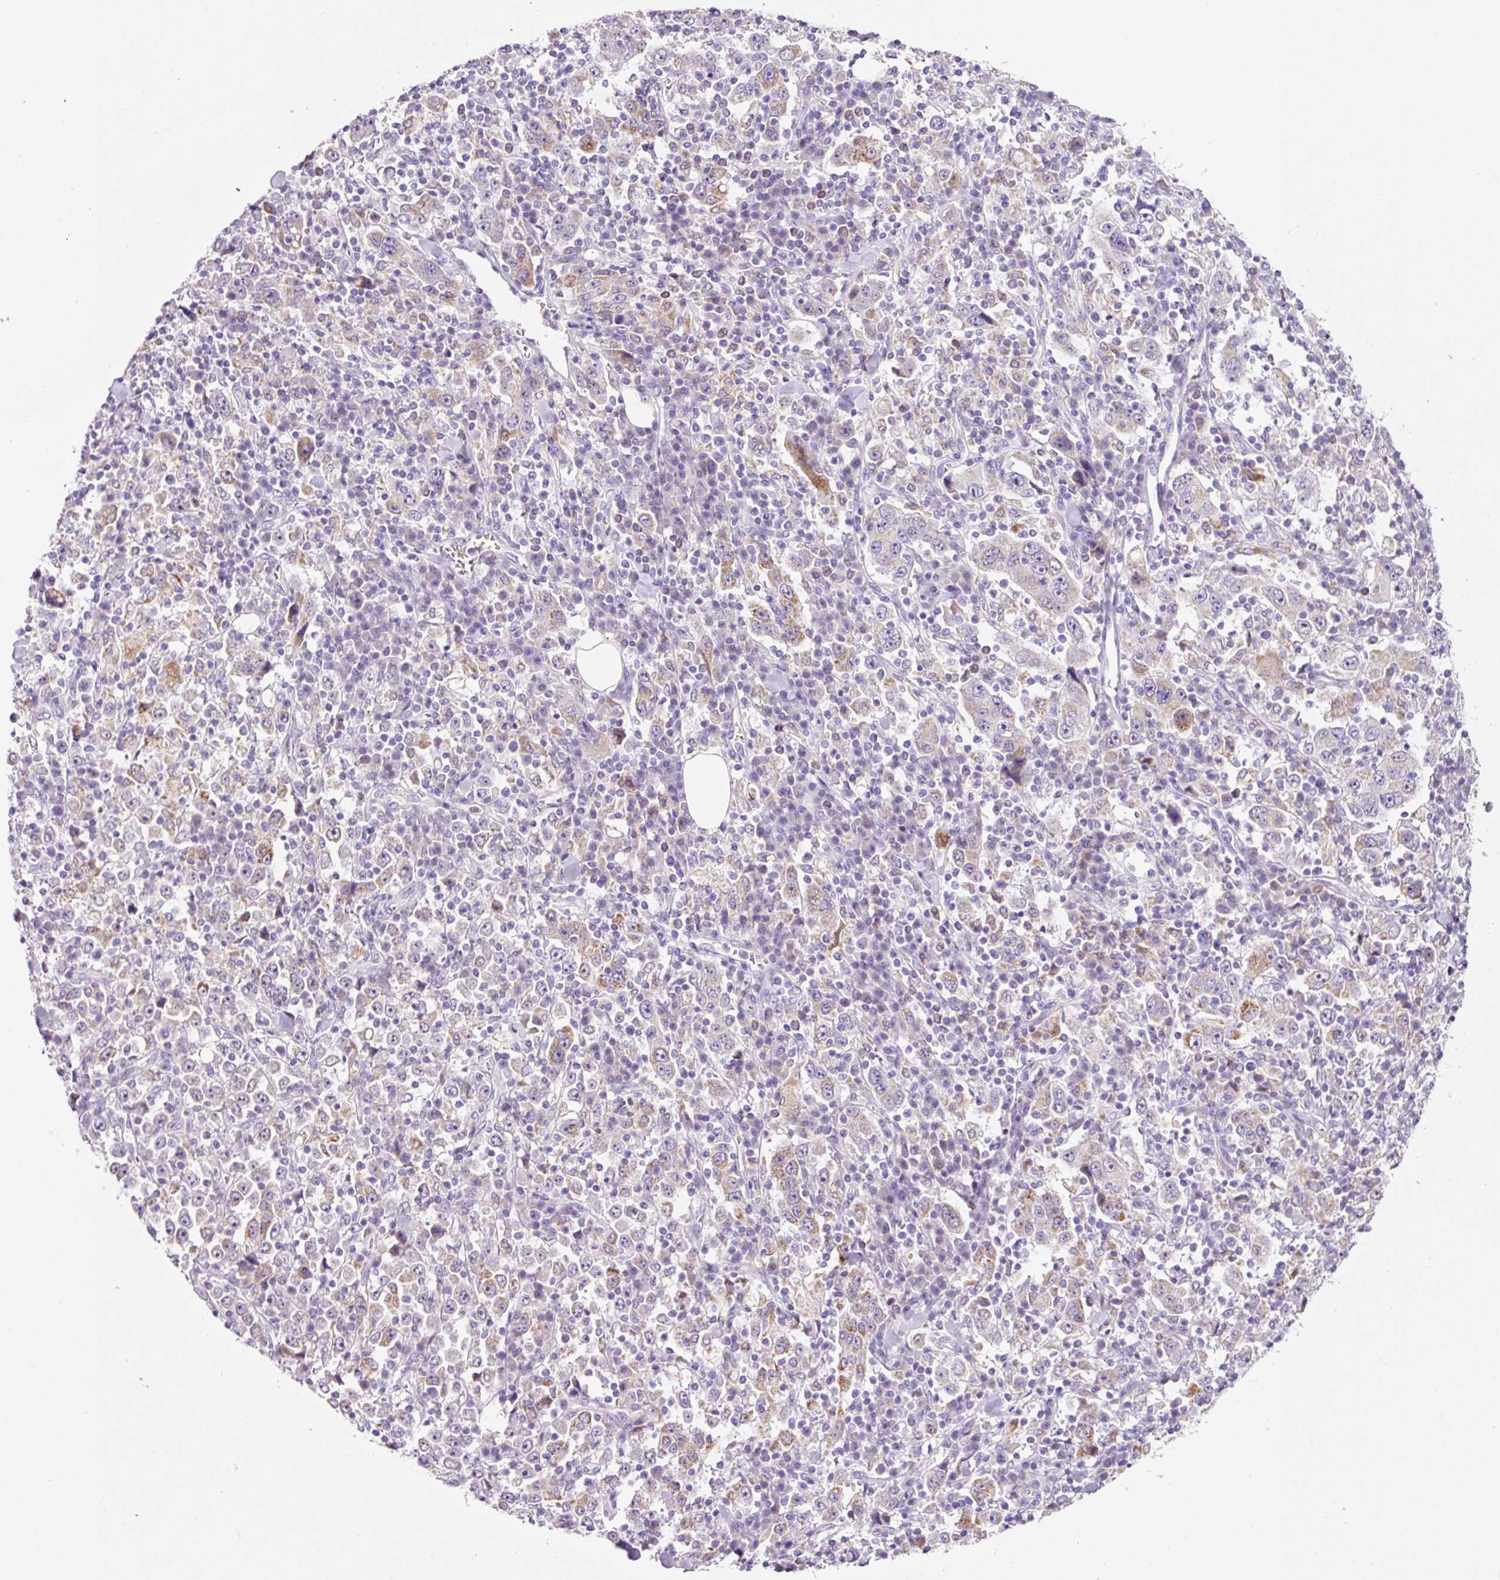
{"staining": {"intensity": "moderate", "quantity": "25%-75%", "location": "cytoplasmic/membranous"}, "tissue": "stomach cancer", "cell_type": "Tumor cells", "image_type": "cancer", "snomed": [{"axis": "morphology", "description": "Normal tissue, NOS"}, {"axis": "morphology", "description": "Adenocarcinoma, NOS"}, {"axis": "topography", "description": "Stomach, upper"}, {"axis": "topography", "description": "Stomach"}], "caption": "A brown stain shows moderate cytoplasmic/membranous positivity of a protein in adenocarcinoma (stomach) tumor cells.", "gene": "PCK2", "patient": {"sex": "male", "age": 59}}